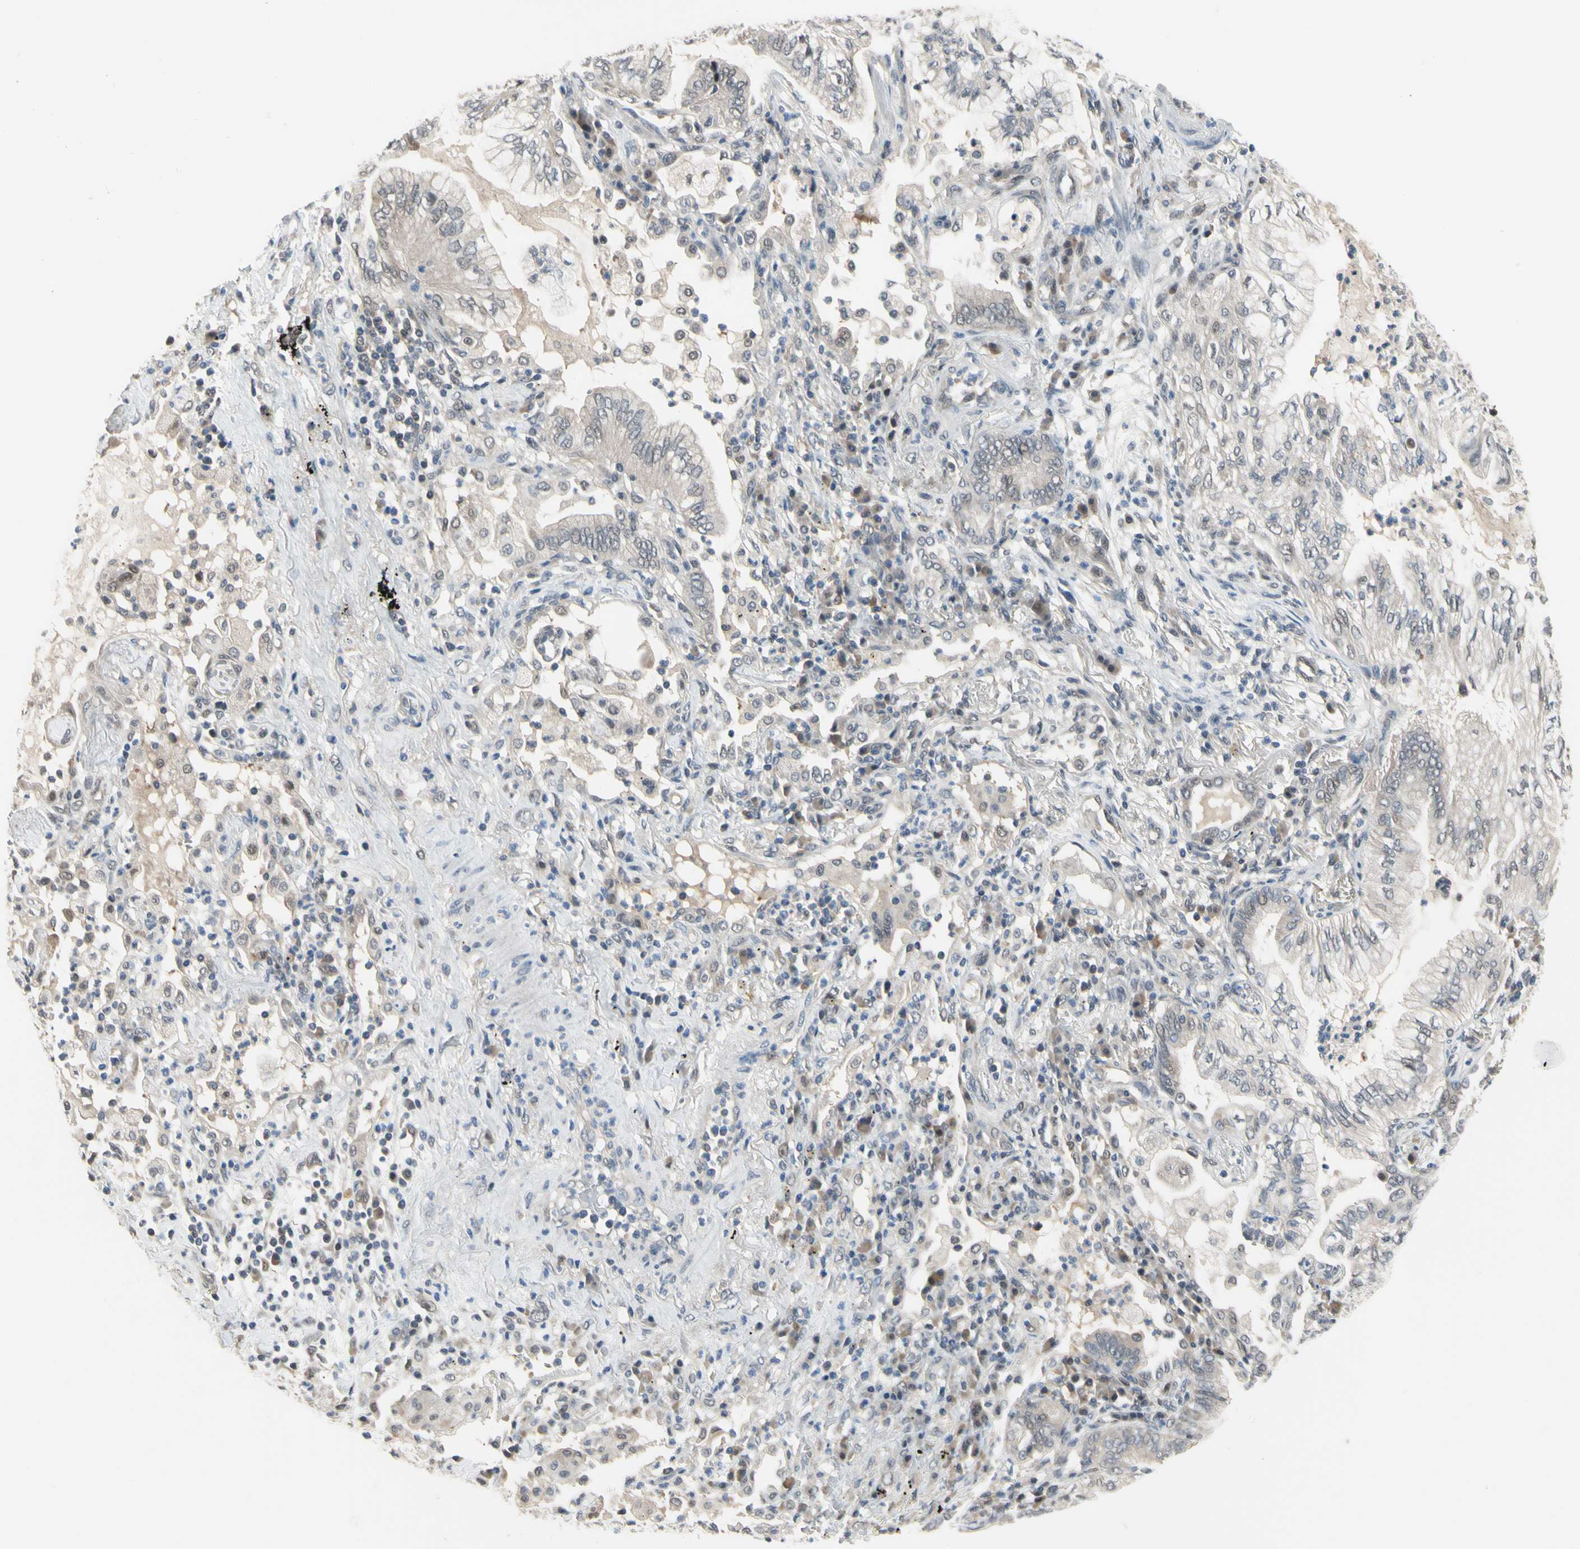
{"staining": {"intensity": "negative", "quantity": "none", "location": "none"}, "tissue": "lung cancer", "cell_type": "Tumor cells", "image_type": "cancer", "snomed": [{"axis": "morphology", "description": "Normal tissue, NOS"}, {"axis": "morphology", "description": "Adenocarcinoma, NOS"}, {"axis": "topography", "description": "Bronchus"}, {"axis": "topography", "description": "Lung"}], "caption": "Immunohistochemistry micrograph of human adenocarcinoma (lung) stained for a protein (brown), which demonstrates no expression in tumor cells.", "gene": "HSPA4", "patient": {"sex": "female", "age": 70}}